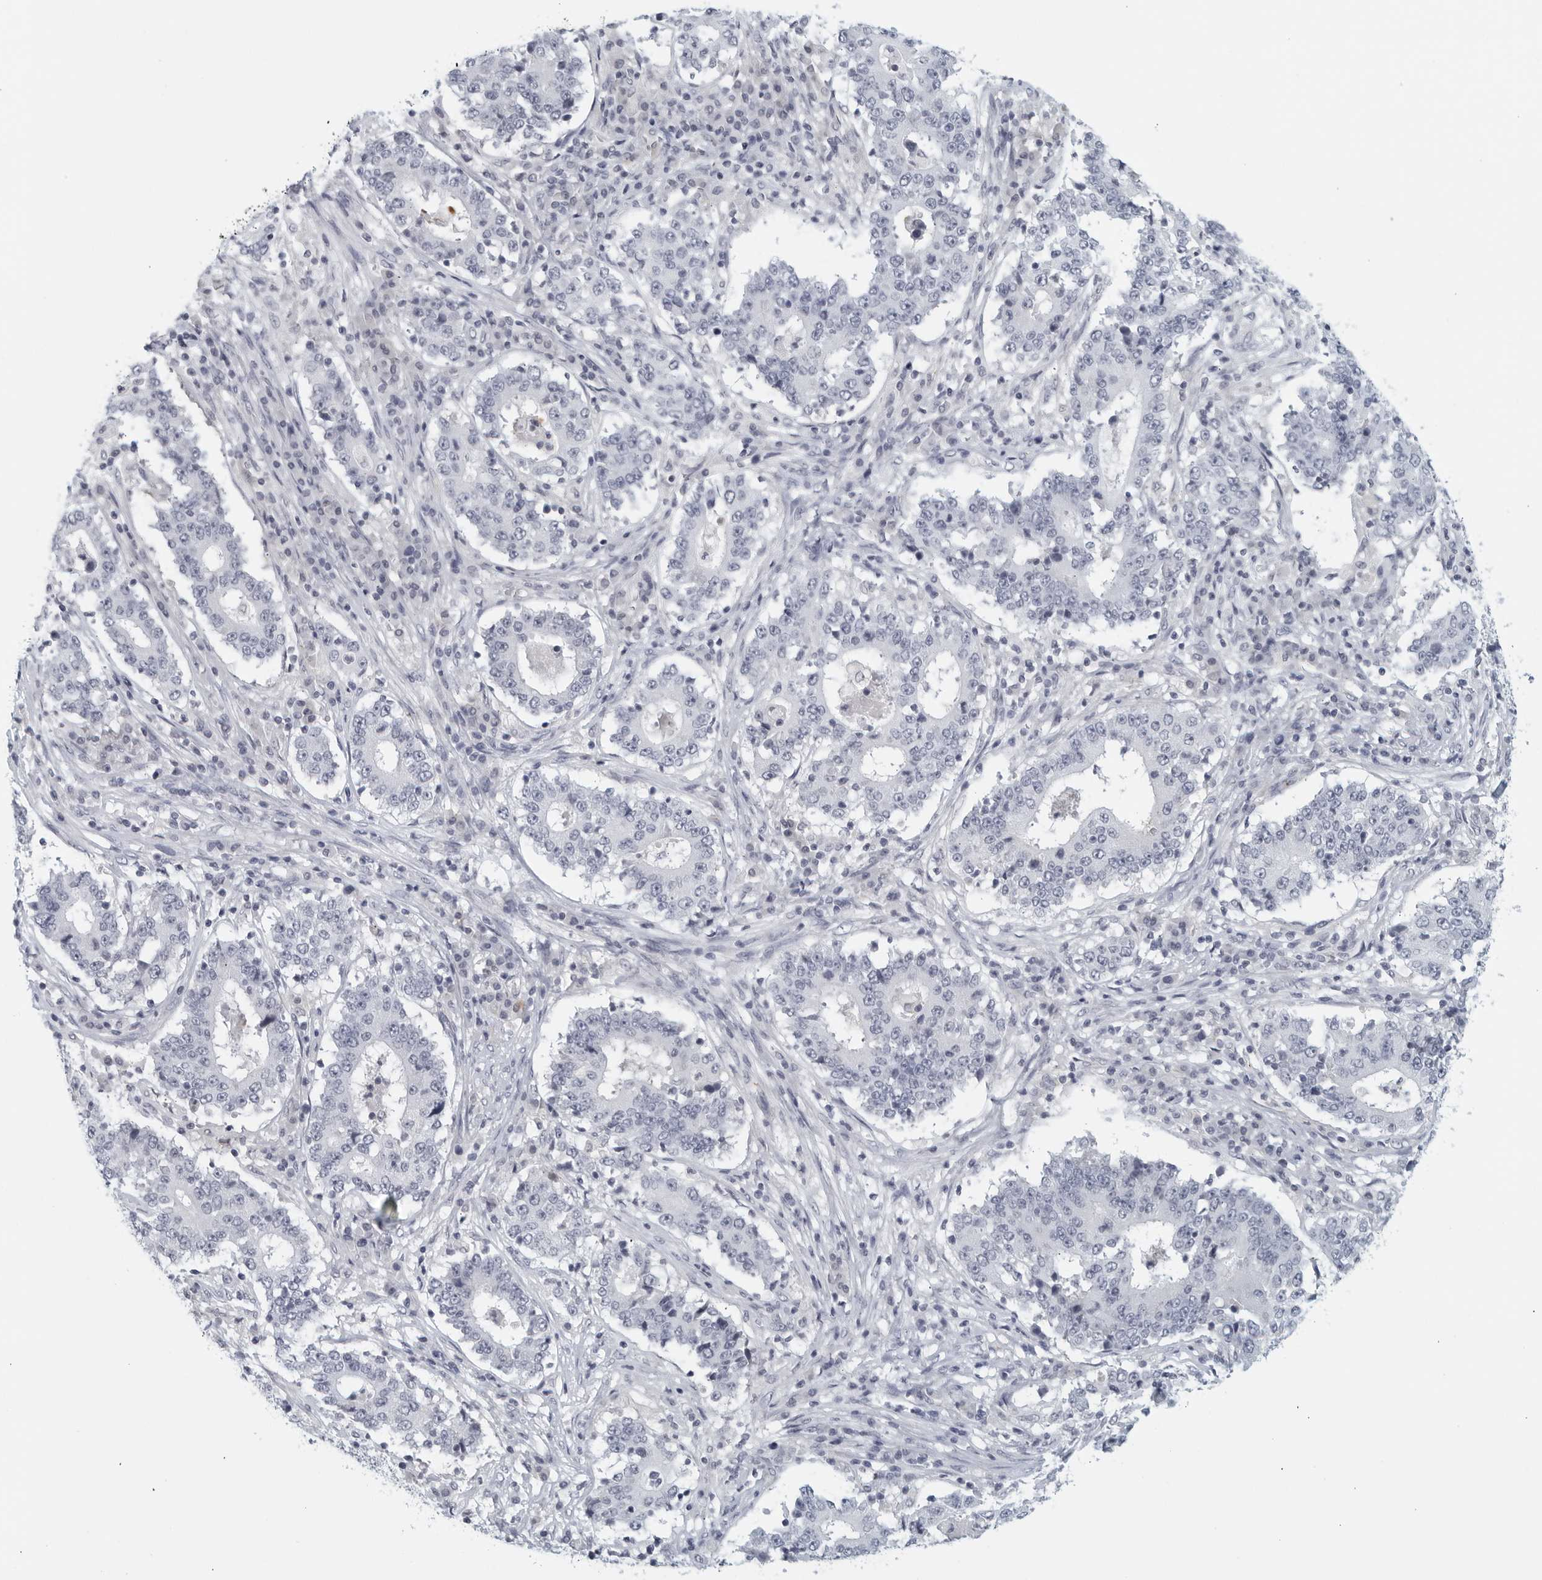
{"staining": {"intensity": "negative", "quantity": "none", "location": "none"}, "tissue": "stomach cancer", "cell_type": "Tumor cells", "image_type": "cancer", "snomed": [{"axis": "morphology", "description": "Adenocarcinoma, NOS"}, {"axis": "topography", "description": "Stomach"}], "caption": "This is a photomicrograph of IHC staining of stomach cancer, which shows no expression in tumor cells. The staining was performed using DAB (3,3'-diaminobenzidine) to visualize the protein expression in brown, while the nuclei were stained in blue with hematoxylin (Magnification: 20x).", "gene": "MATN1", "patient": {"sex": "male", "age": 59}}